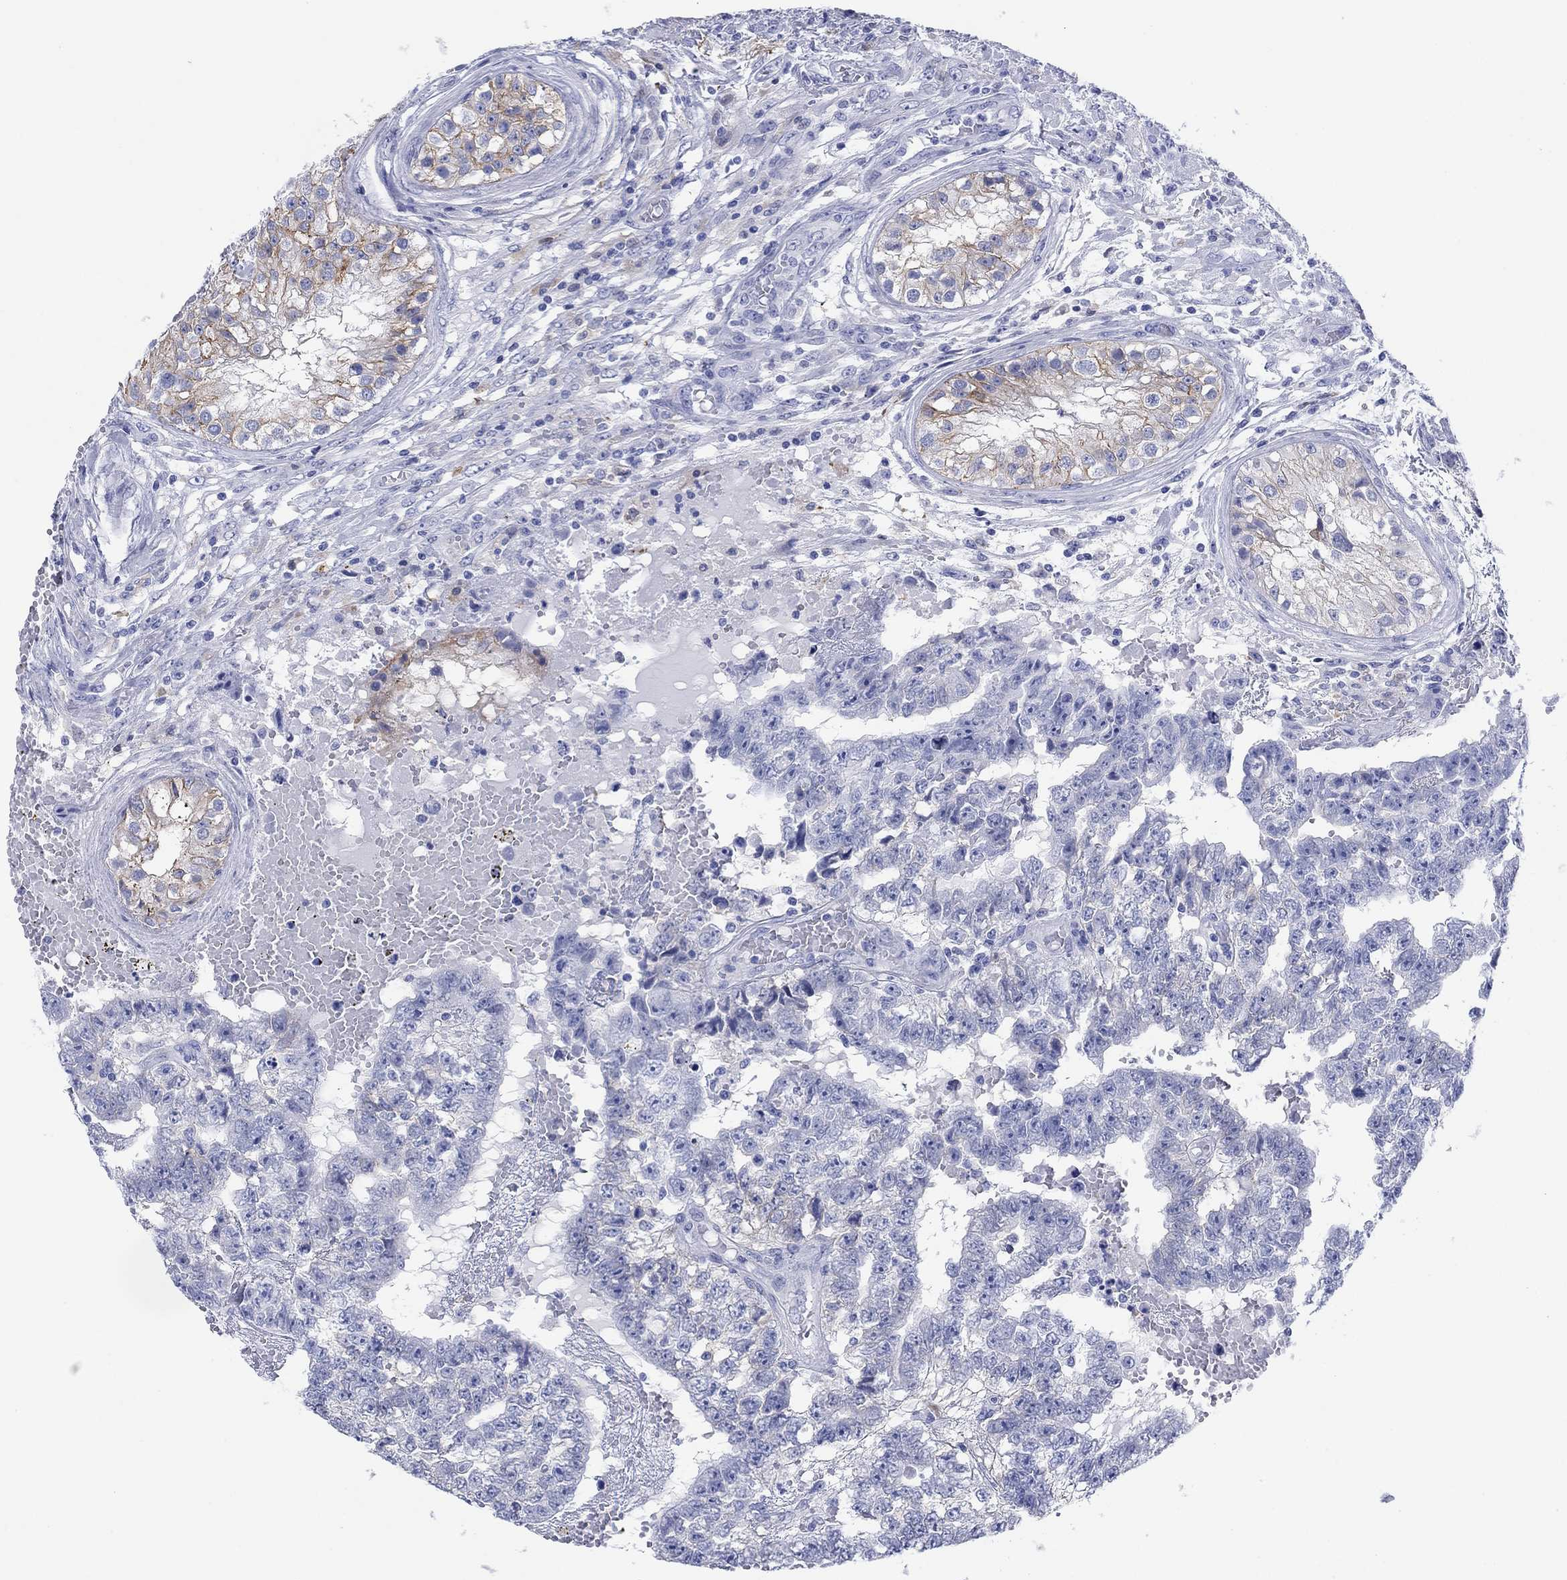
{"staining": {"intensity": "negative", "quantity": "none", "location": "none"}, "tissue": "testis cancer", "cell_type": "Tumor cells", "image_type": "cancer", "snomed": [{"axis": "morphology", "description": "Carcinoma, Embryonal, NOS"}, {"axis": "topography", "description": "Testis"}], "caption": "High power microscopy photomicrograph of an immunohistochemistry histopathology image of testis cancer, revealing no significant expression in tumor cells.", "gene": "ATP1B1", "patient": {"sex": "male", "age": 25}}